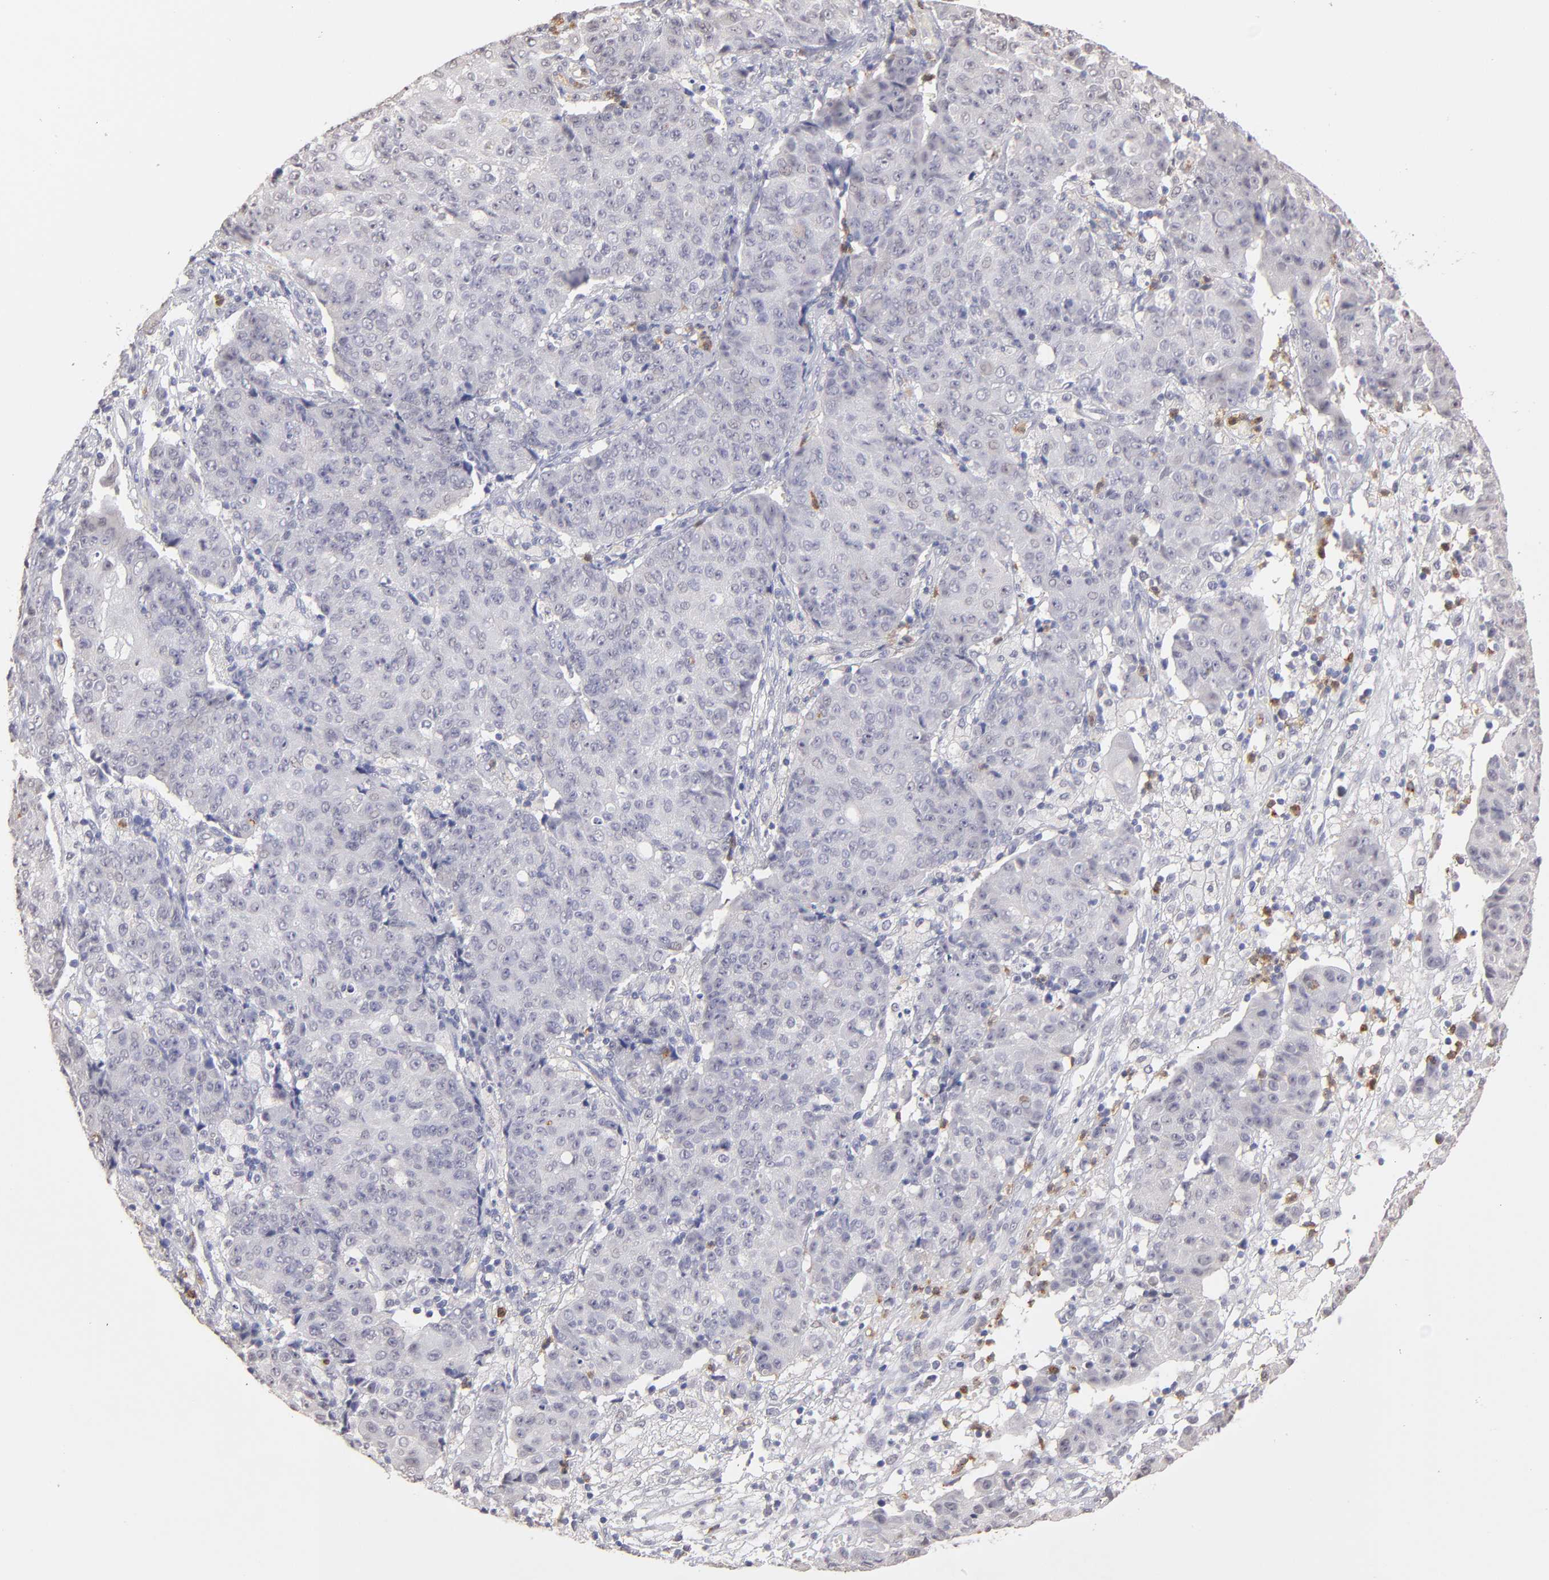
{"staining": {"intensity": "negative", "quantity": "none", "location": "none"}, "tissue": "ovarian cancer", "cell_type": "Tumor cells", "image_type": "cancer", "snomed": [{"axis": "morphology", "description": "Carcinoma, endometroid"}, {"axis": "topography", "description": "Ovary"}], "caption": "Ovarian cancer (endometroid carcinoma) was stained to show a protein in brown. There is no significant positivity in tumor cells.", "gene": "MGAM", "patient": {"sex": "female", "age": 42}}